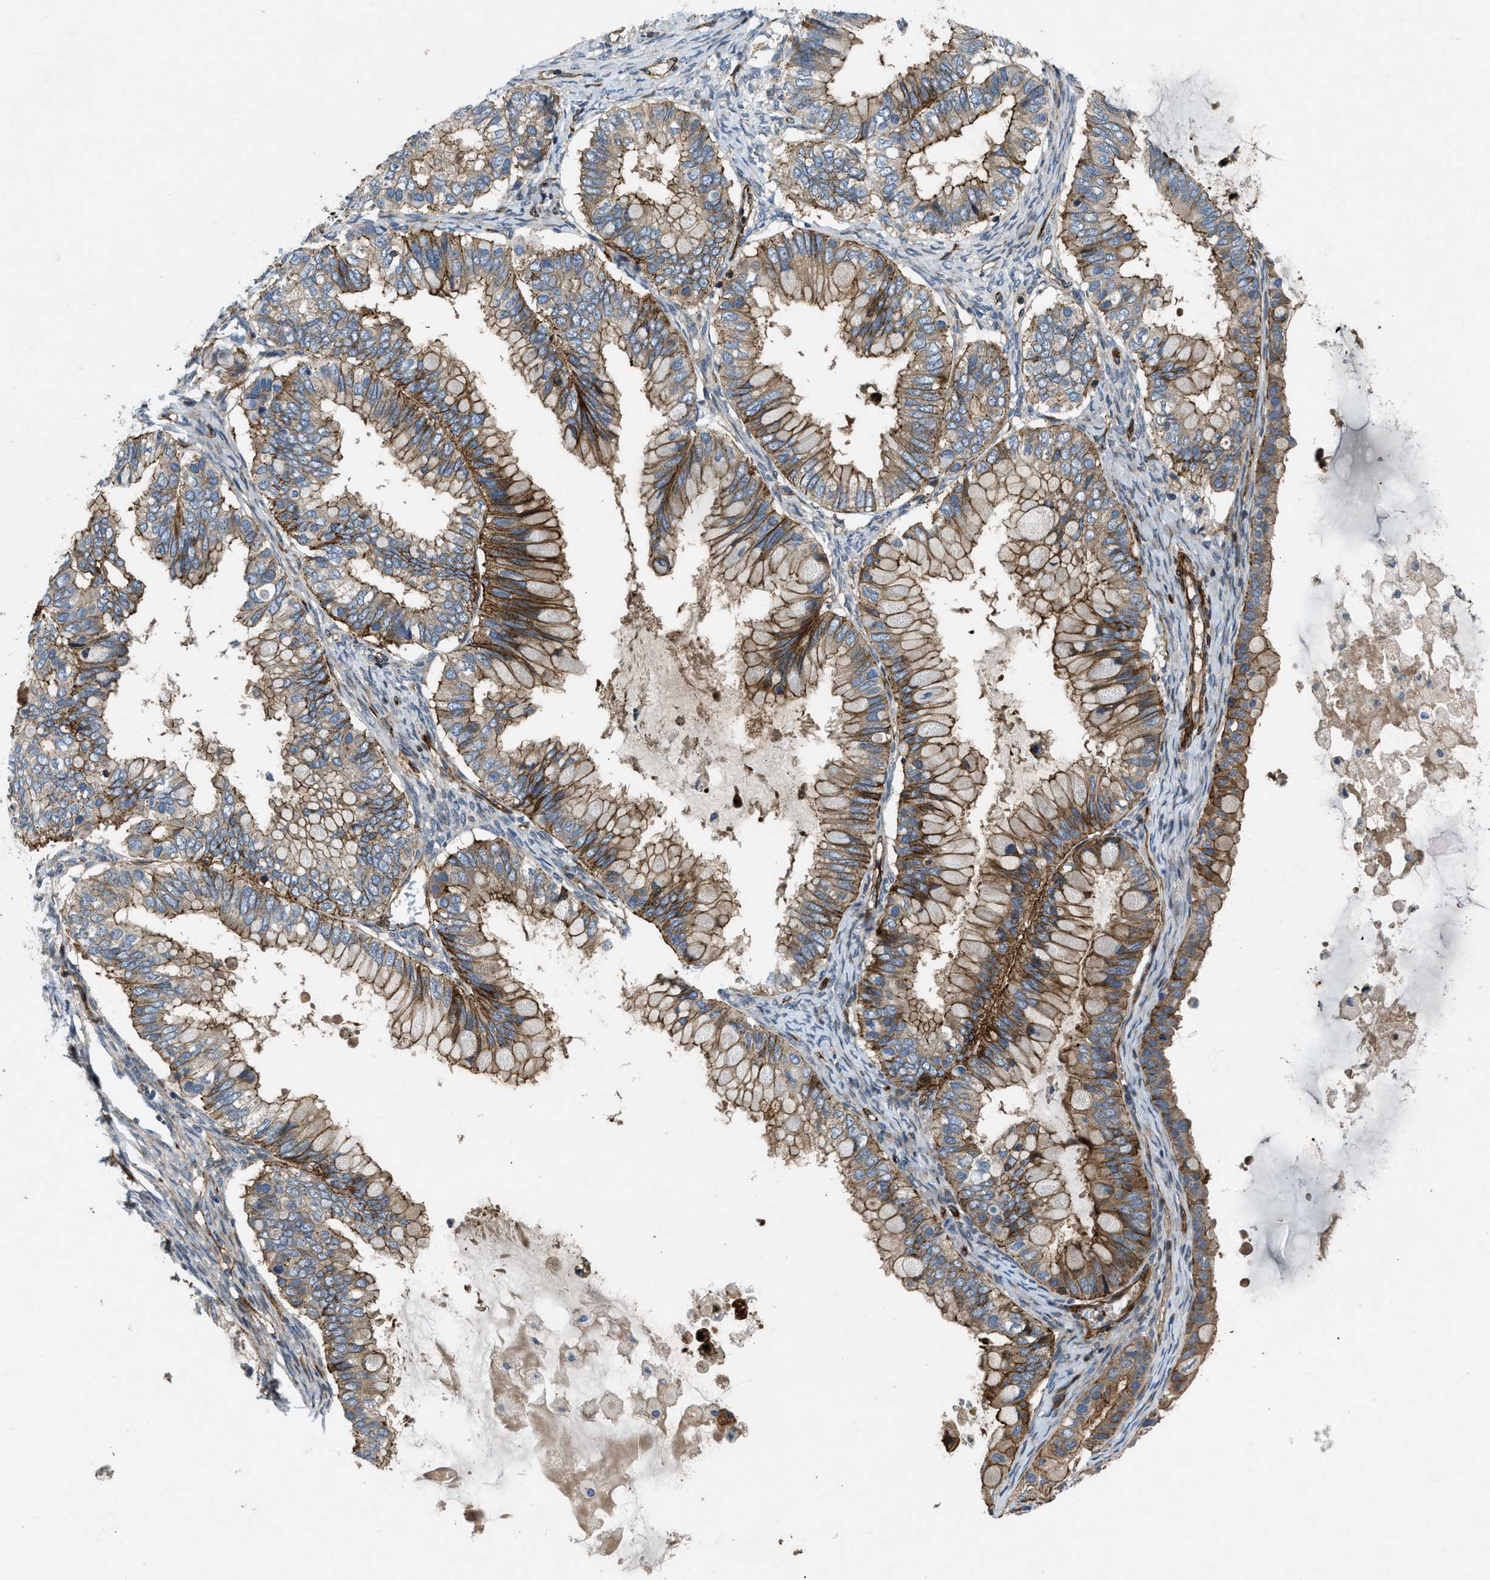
{"staining": {"intensity": "moderate", "quantity": ">75%", "location": "cytoplasmic/membranous"}, "tissue": "ovarian cancer", "cell_type": "Tumor cells", "image_type": "cancer", "snomed": [{"axis": "morphology", "description": "Cystadenocarcinoma, mucinous, NOS"}, {"axis": "topography", "description": "Ovary"}], "caption": "Immunohistochemistry (IHC) histopathology image of neoplastic tissue: human ovarian cancer (mucinous cystadenocarcinoma) stained using immunohistochemistry reveals medium levels of moderate protein expression localized specifically in the cytoplasmic/membranous of tumor cells, appearing as a cytoplasmic/membranous brown color.", "gene": "NYNRIN", "patient": {"sex": "female", "age": 80}}